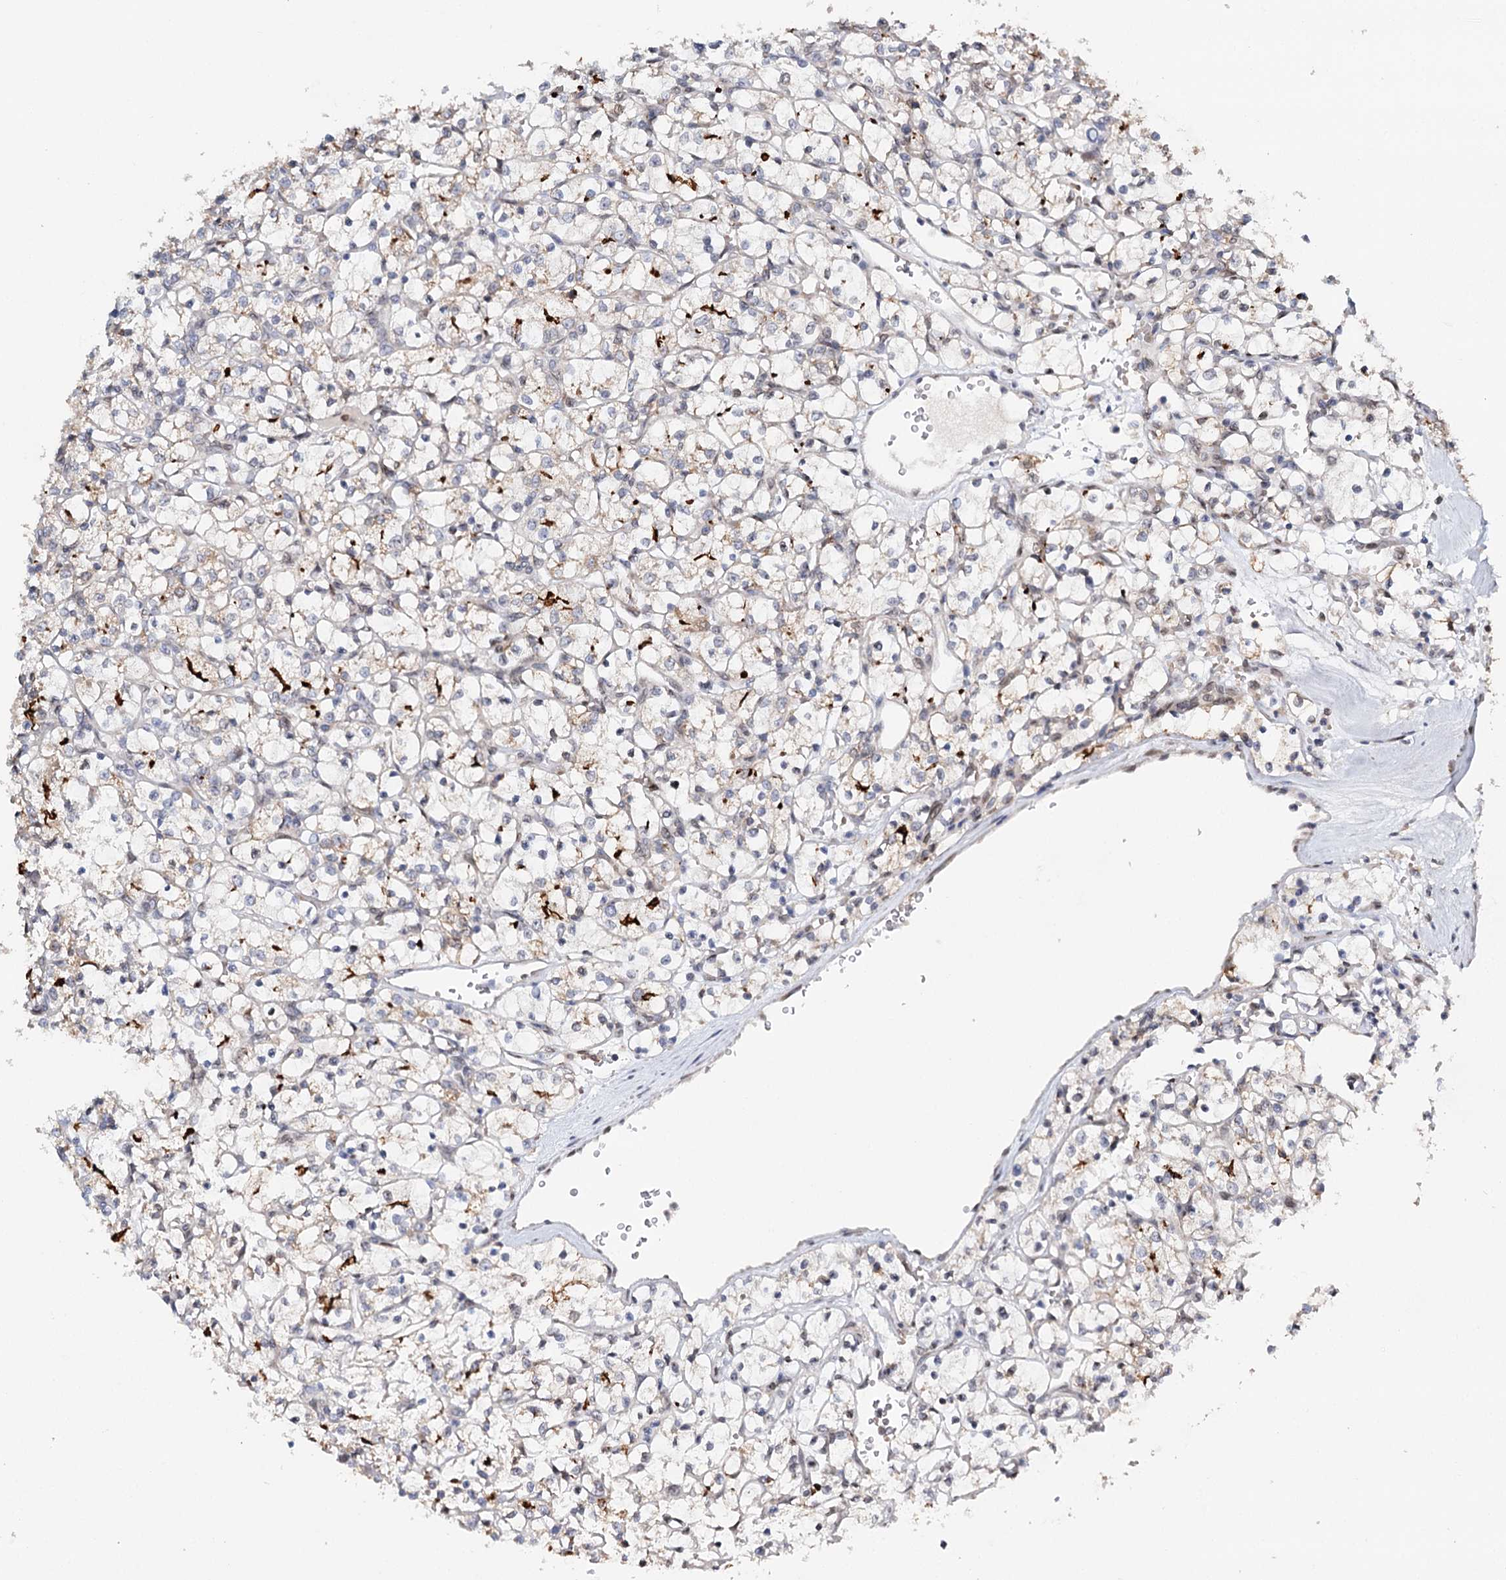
{"staining": {"intensity": "weak", "quantity": "<25%", "location": "cytoplasmic/membranous"}, "tissue": "renal cancer", "cell_type": "Tumor cells", "image_type": "cancer", "snomed": [{"axis": "morphology", "description": "Adenocarcinoma, NOS"}, {"axis": "topography", "description": "Kidney"}], "caption": "Immunohistochemistry (IHC) image of neoplastic tissue: human adenocarcinoma (renal) stained with DAB exhibits no significant protein staining in tumor cells. The staining is performed using DAB (3,3'-diaminobenzidine) brown chromogen with nuclei counter-stained in using hematoxylin.", "gene": "CFAP46", "patient": {"sex": "female", "age": 69}}